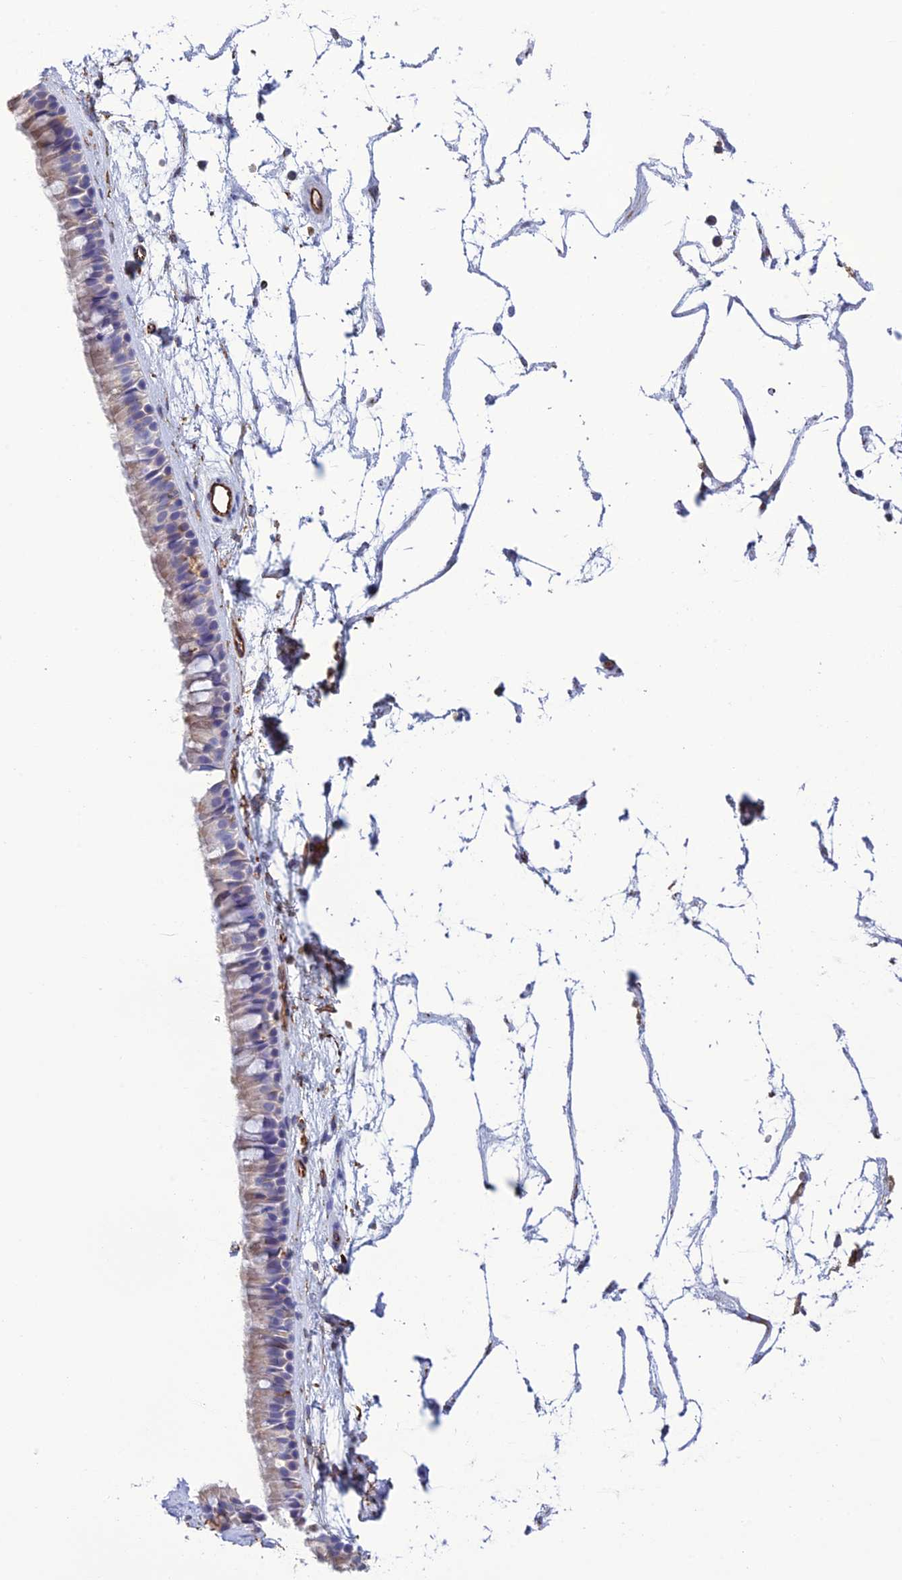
{"staining": {"intensity": "weak", "quantity": "25%-75%", "location": "cytoplasmic/membranous"}, "tissue": "nasopharynx", "cell_type": "Respiratory epithelial cells", "image_type": "normal", "snomed": [{"axis": "morphology", "description": "Normal tissue, NOS"}, {"axis": "topography", "description": "Nasopharynx"}], "caption": "Approximately 25%-75% of respiratory epithelial cells in normal nasopharynx reveal weak cytoplasmic/membranous protein staining as visualized by brown immunohistochemical staining.", "gene": "FBXL20", "patient": {"sex": "male", "age": 64}}